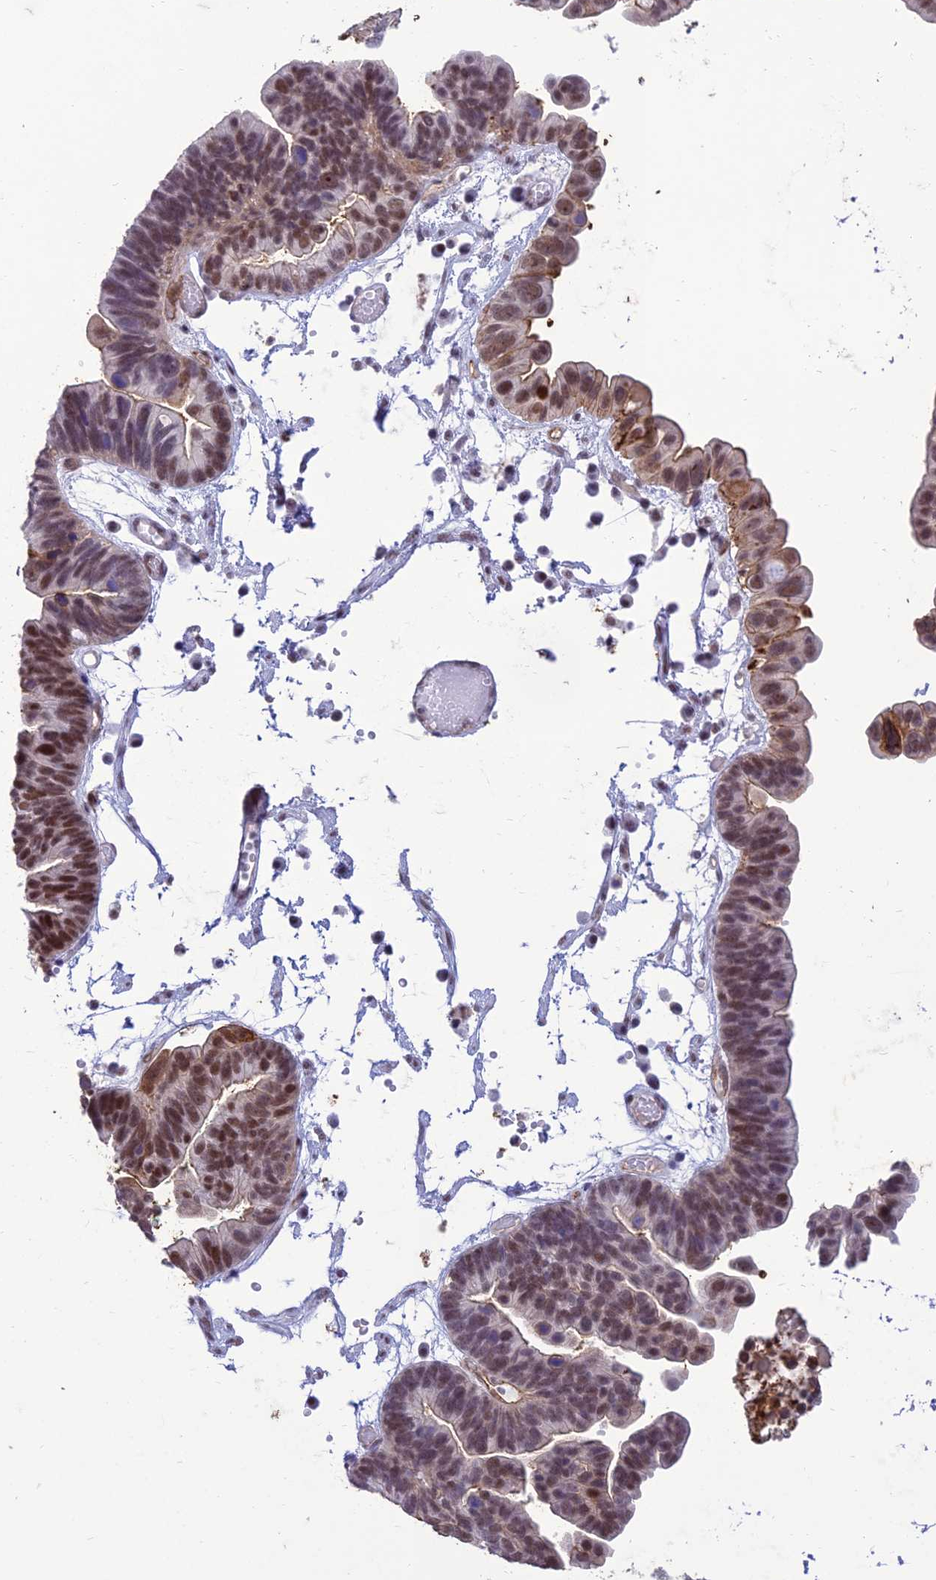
{"staining": {"intensity": "moderate", "quantity": "25%-75%", "location": "nuclear"}, "tissue": "ovarian cancer", "cell_type": "Tumor cells", "image_type": "cancer", "snomed": [{"axis": "morphology", "description": "Cystadenocarcinoma, serous, NOS"}, {"axis": "topography", "description": "Ovary"}], "caption": "Ovarian cancer (serous cystadenocarcinoma) stained with immunohistochemistry (IHC) reveals moderate nuclear staining in approximately 25%-75% of tumor cells.", "gene": "RANBP3", "patient": {"sex": "female", "age": 56}}